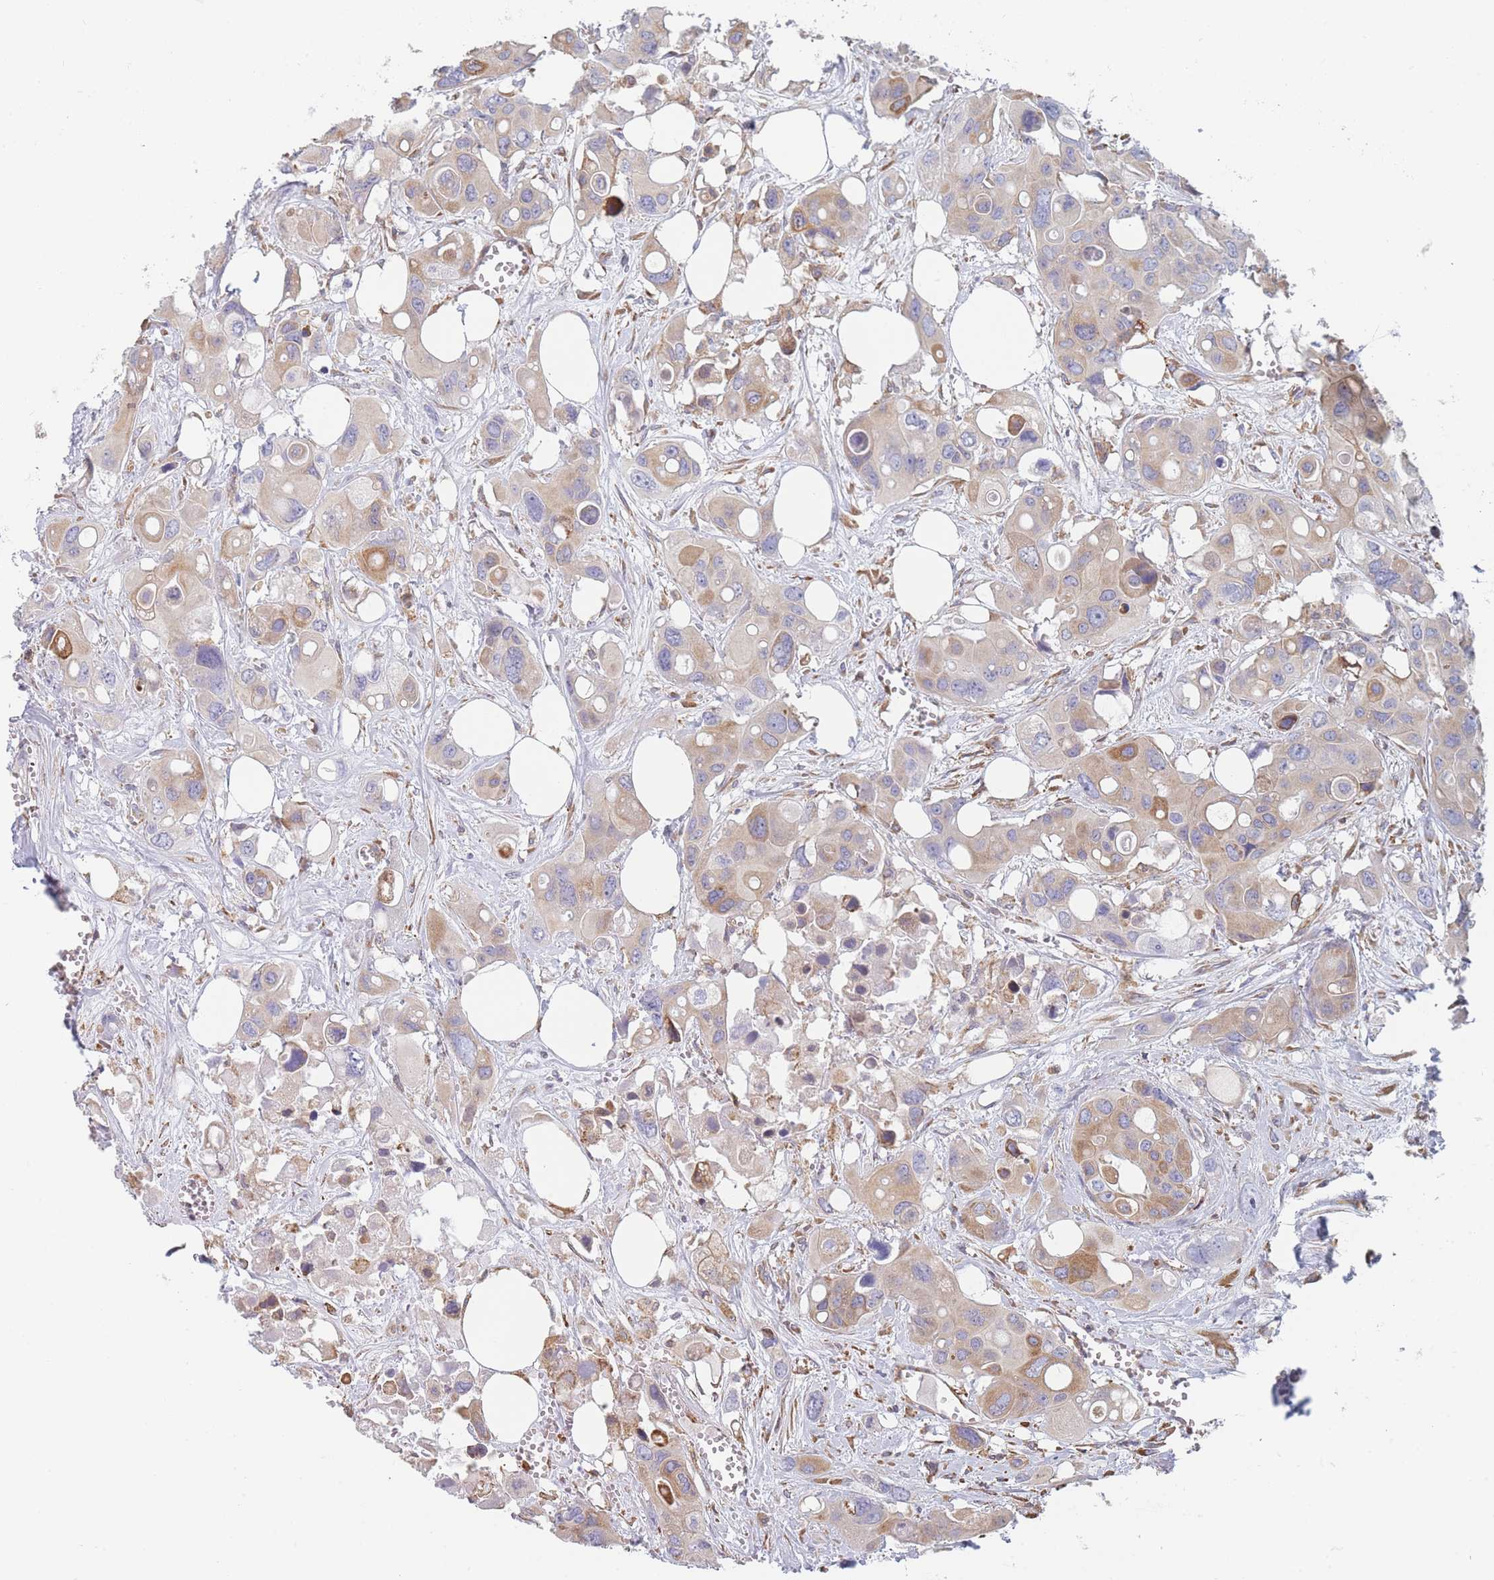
{"staining": {"intensity": "moderate", "quantity": "<25%", "location": "cytoplasmic/membranous"}, "tissue": "colorectal cancer", "cell_type": "Tumor cells", "image_type": "cancer", "snomed": [{"axis": "morphology", "description": "Adenocarcinoma, NOS"}, {"axis": "topography", "description": "Colon"}], "caption": "Protein staining by IHC reveals moderate cytoplasmic/membranous staining in approximately <25% of tumor cells in colorectal cancer (adenocarcinoma).", "gene": "OR7C2", "patient": {"sex": "male", "age": 77}}